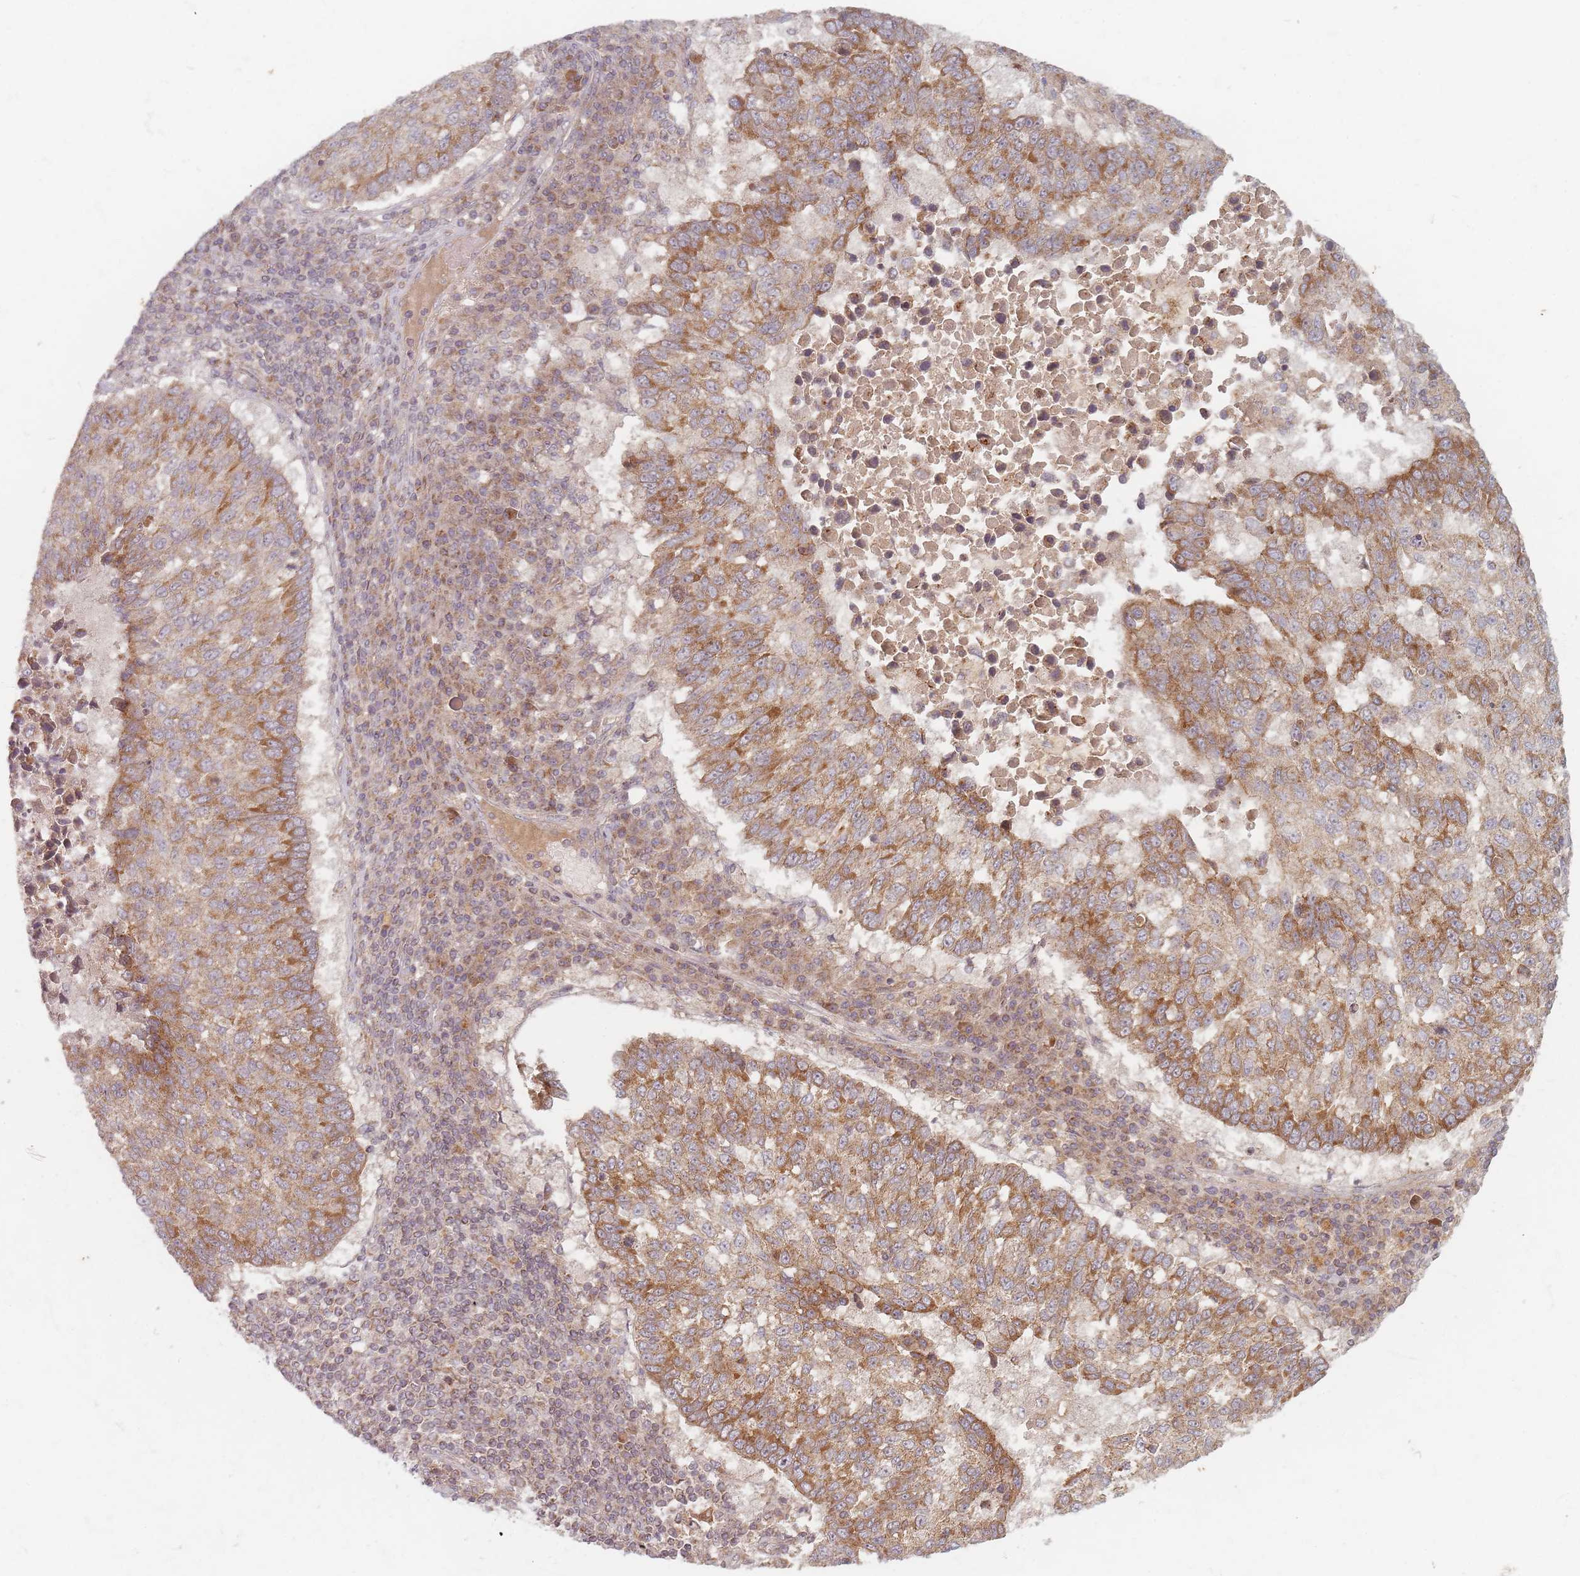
{"staining": {"intensity": "moderate", "quantity": ">75%", "location": "cytoplasmic/membranous"}, "tissue": "lung cancer", "cell_type": "Tumor cells", "image_type": "cancer", "snomed": [{"axis": "morphology", "description": "Squamous cell carcinoma, NOS"}, {"axis": "topography", "description": "Lung"}], "caption": "Lung squamous cell carcinoma stained with a brown dye shows moderate cytoplasmic/membranous positive staining in approximately >75% of tumor cells.", "gene": "RADX", "patient": {"sex": "male", "age": 73}}